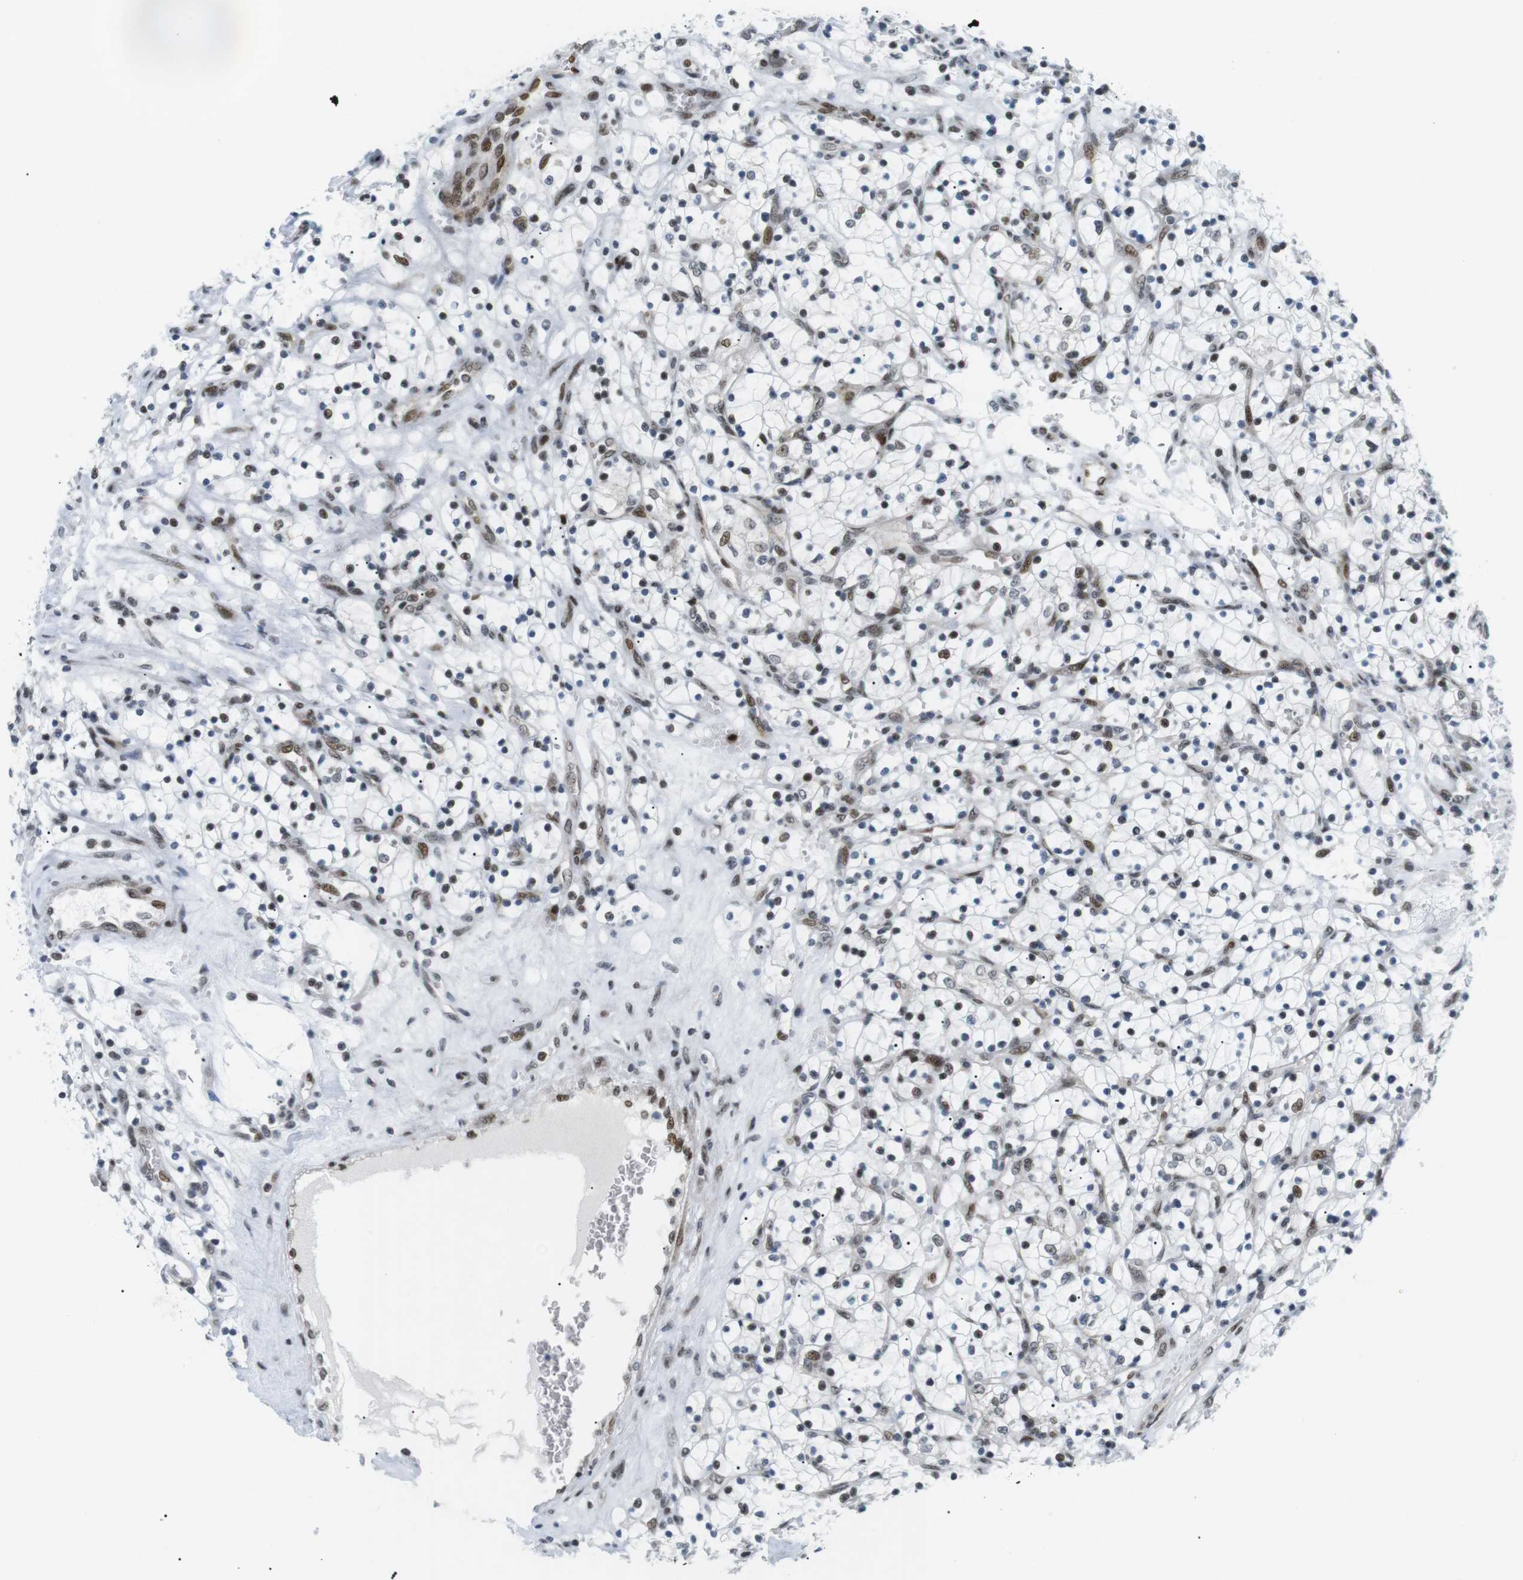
{"staining": {"intensity": "negative", "quantity": "none", "location": "none"}, "tissue": "renal cancer", "cell_type": "Tumor cells", "image_type": "cancer", "snomed": [{"axis": "morphology", "description": "Adenocarcinoma, NOS"}, {"axis": "topography", "description": "Kidney"}], "caption": "Tumor cells show no significant positivity in renal adenocarcinoma.", "gene": "CDC27", "patient": {"sex": "female", "age": 69}}